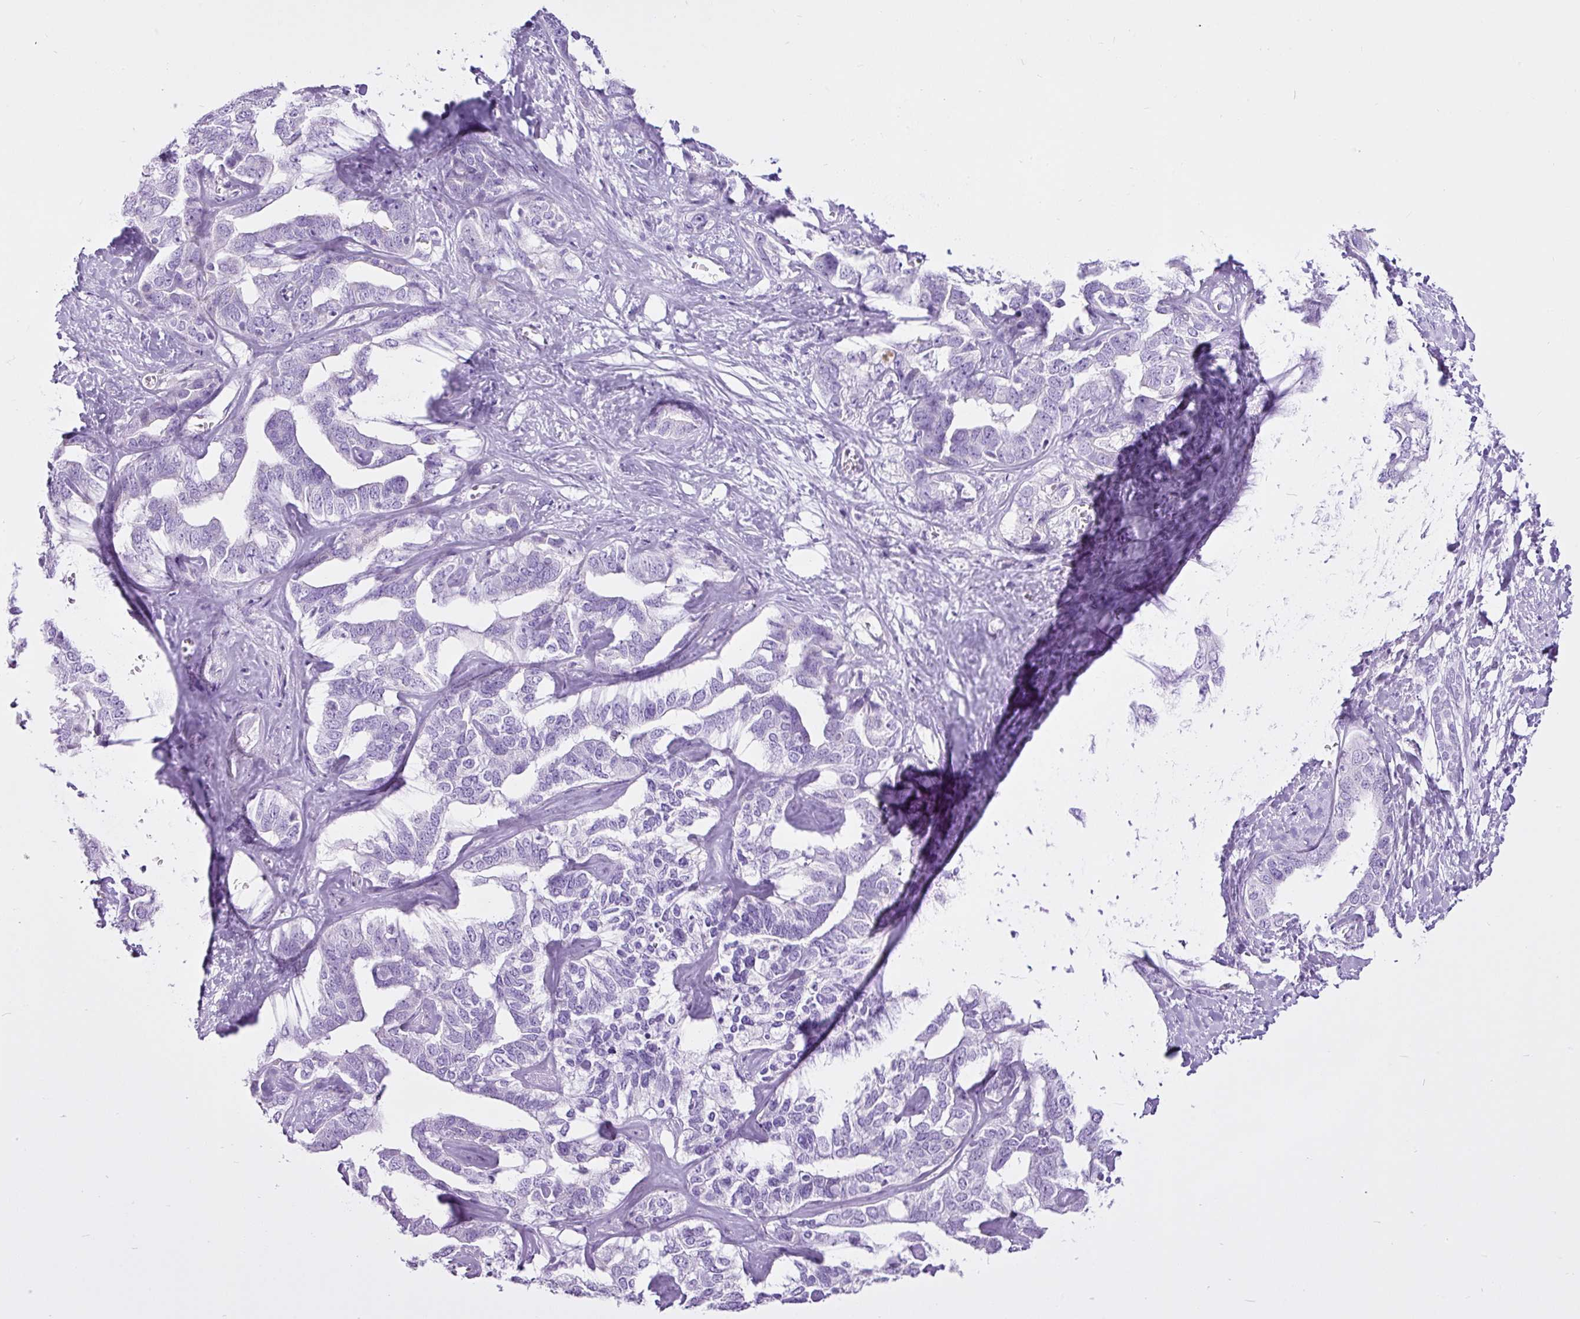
{"staining": {"intensity": "negative", "quantity": "none", "location": "none"}, "tissue": "liver cancer", "cell_type": "Tumor cells", "image_type": "cancer", "snomed": [{"axis": "morphology", "description": "Cholangiocarcinoma"}, {"axis": "topography", "description": "Liver"}], "caption": "IHC of human liver cholangiocarcinoma exhibits no expression in tumor cells. (Brightfield microscopy of DAB (3,3'-diaminobenzidine) immunohistochemistry (IHC) at high magnification).", "gene": "LILRB4", "patient": {"sex": "male", "age": 59}}